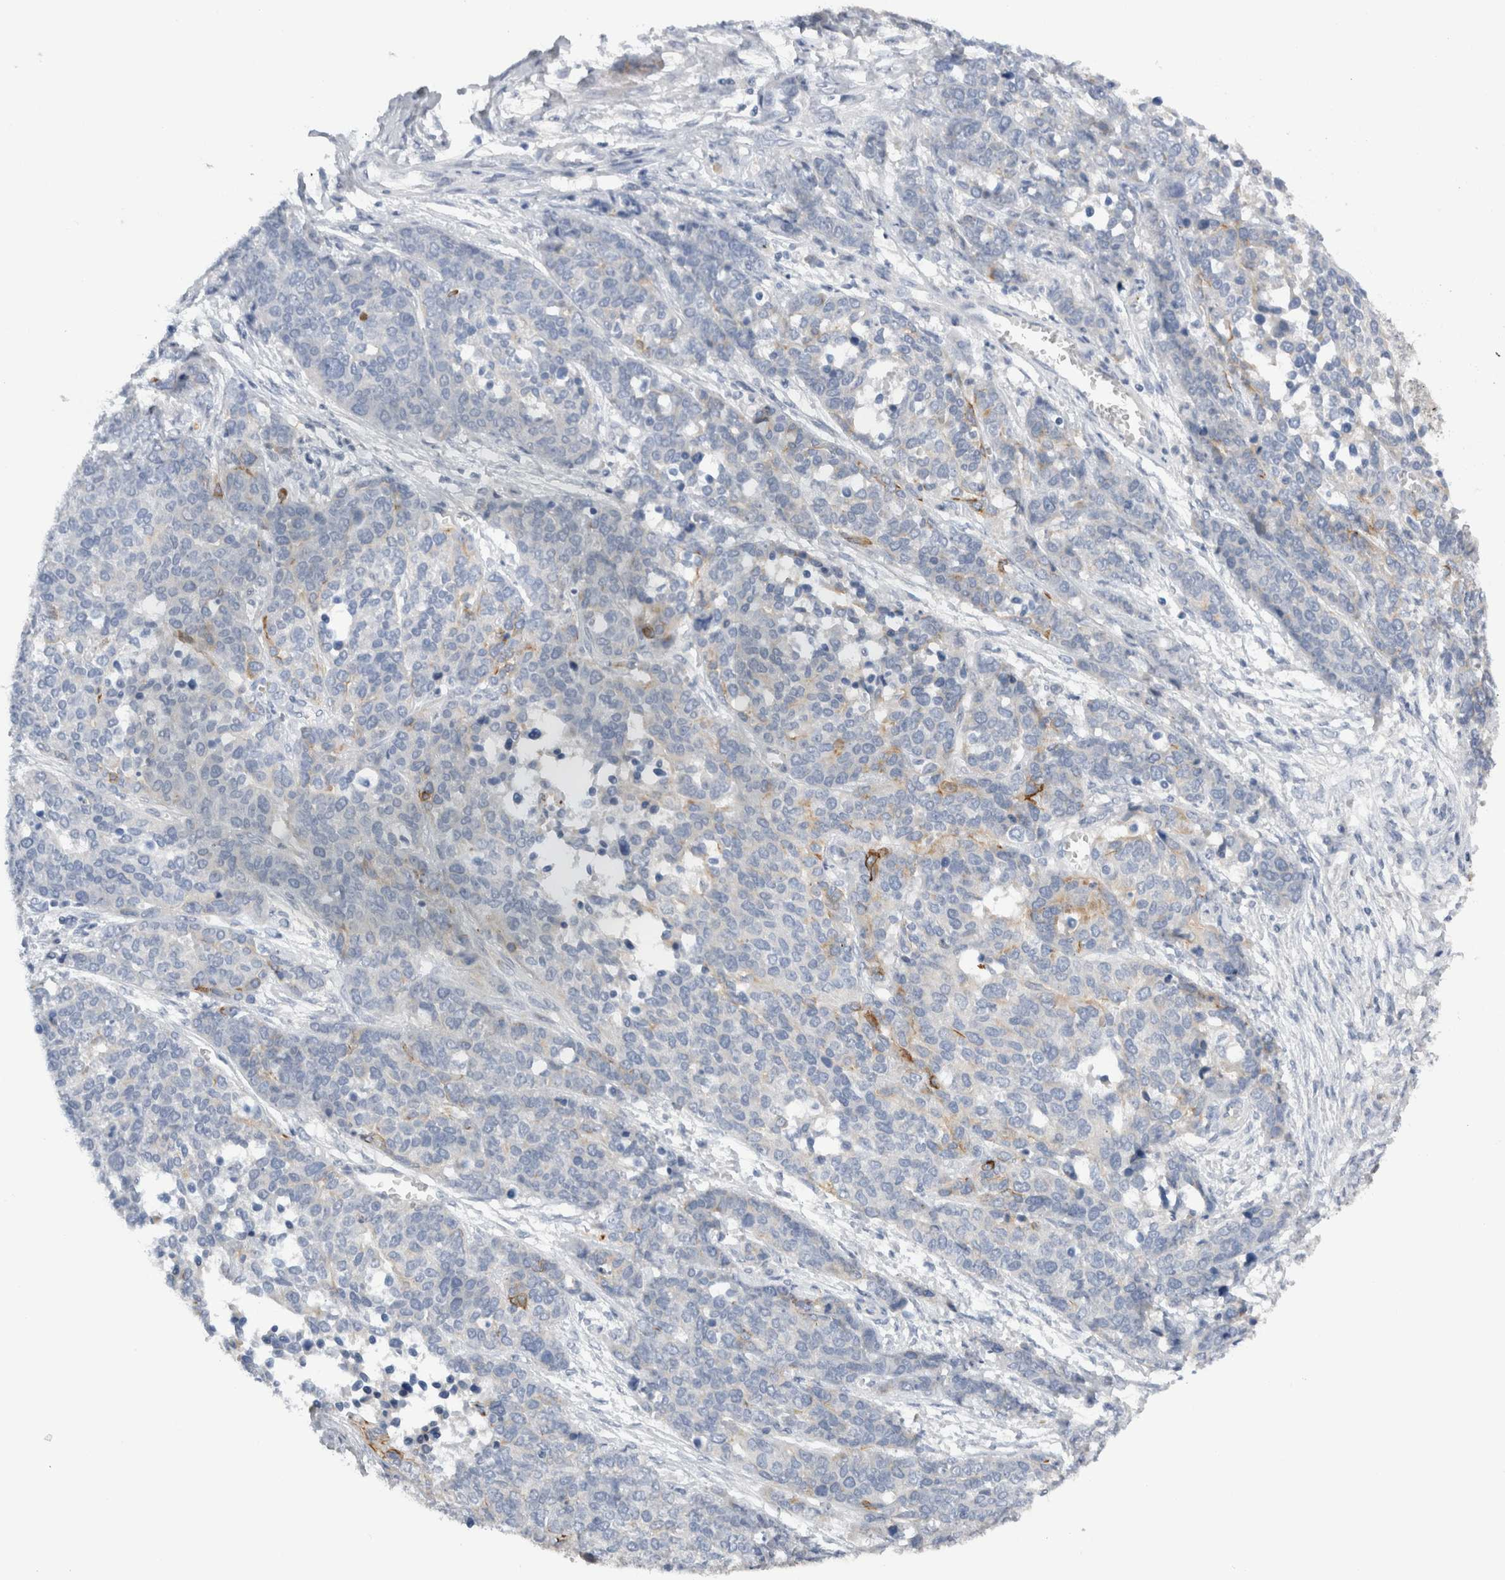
{"staining": {"intensity": "negative", "quantity": "none", "location": "none"}, "tissue": "ovarian cancer", "cell_type": "Tumor cells", "image_type": "cancer", "snomed": [{"axis": "morphology", "description": "Cystadenocarcinoma, serous, NOS"}, {"axis": "topography", "description": "Ovary"}], "caption": "Ovarian cancer (serous cystadenocarcinoma) was stained to show a protein in brown. There is no significant positivity in tumor cells.", "gene": "SLC20A2", "patient": {"sex": "female", "age": 44}}